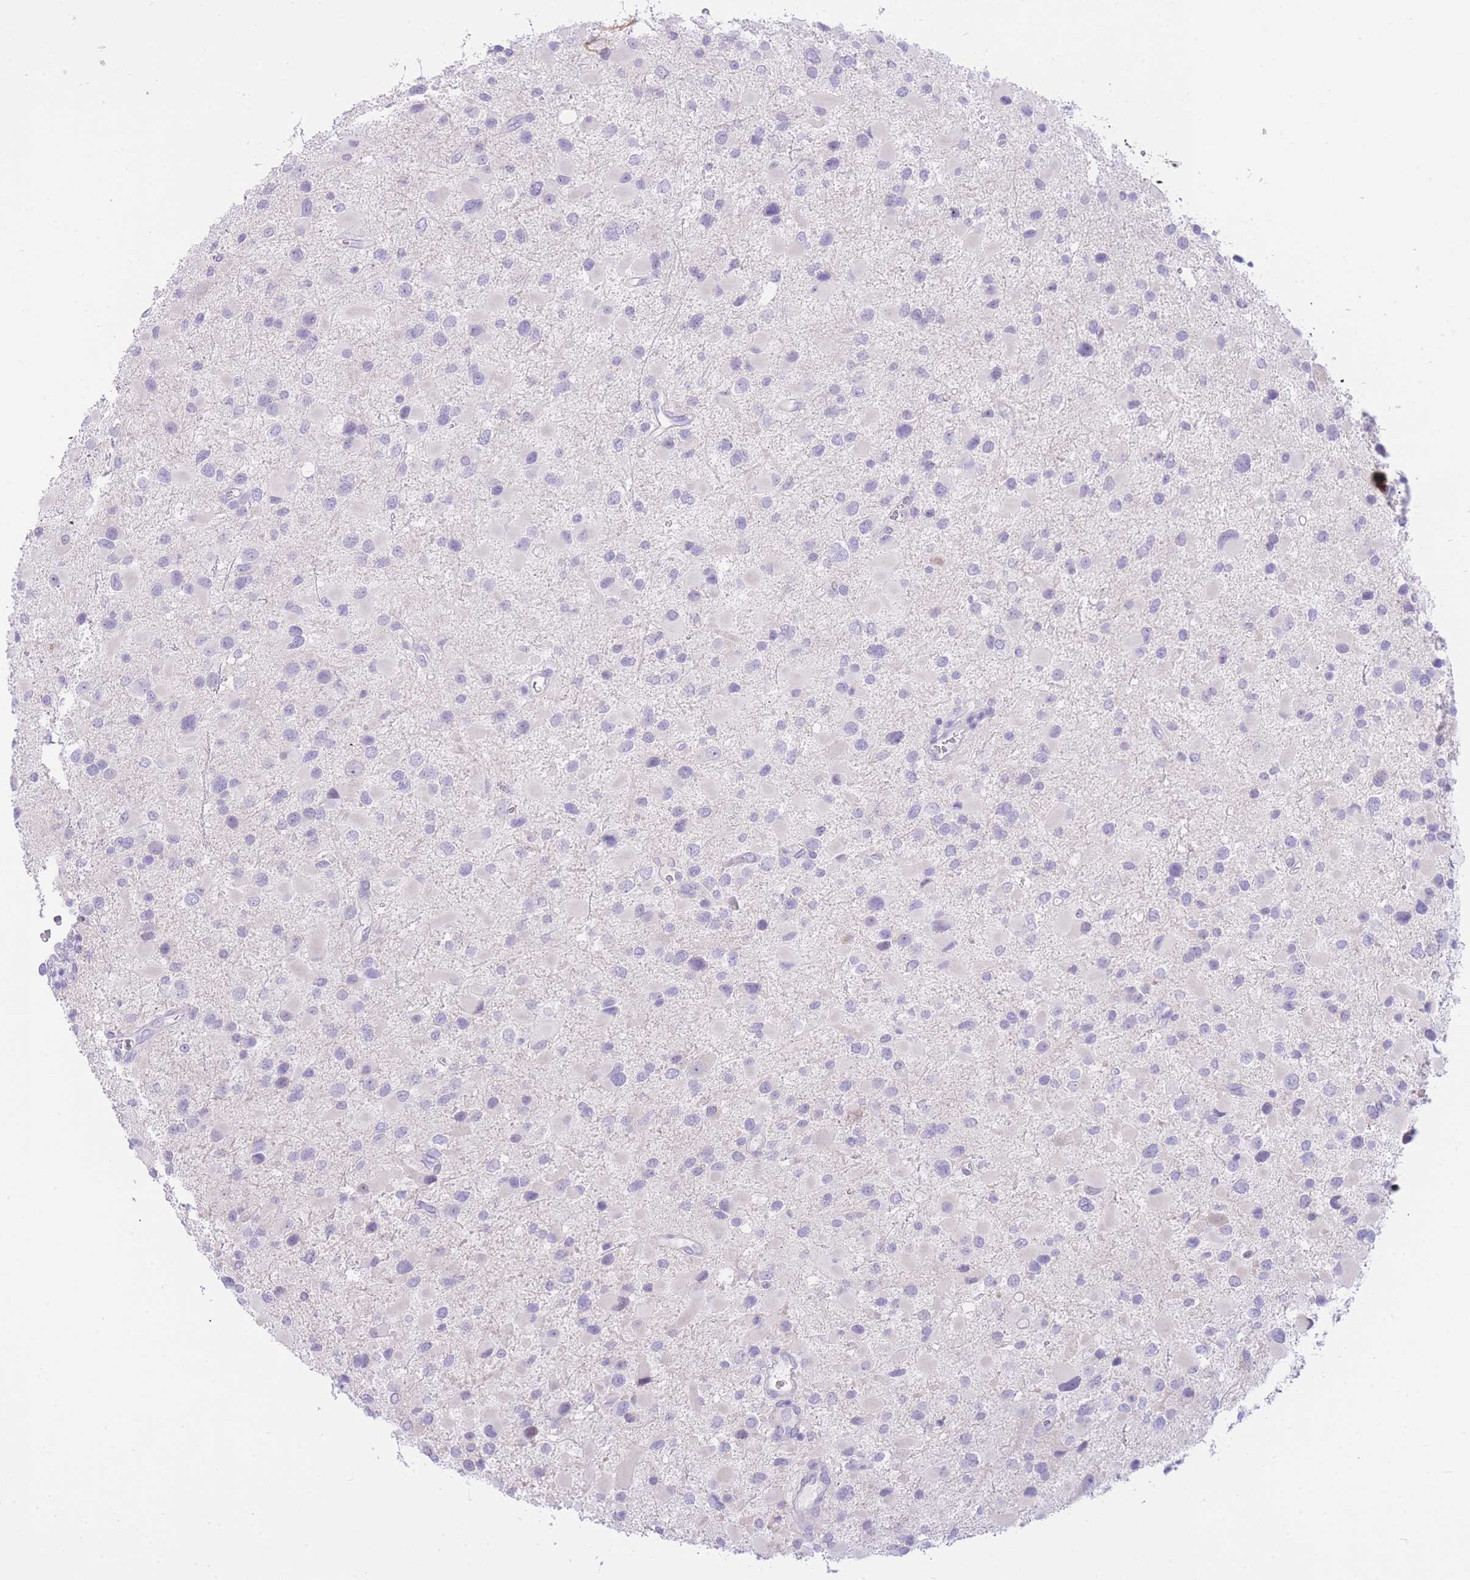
{"staining": {"intensity": "negative", "quantity": "none", "location": "none"}, "tissue": "glioma", "cell_type": "Tumor cells", "image_type": "cancer", "snomed": [{"axis": "morphology", "description": "Glioma, malignant, Low grade"}, {"axis": "topography", "description": "Brain"}], "caption": "DAB (3,3'-diaminobenzidine) immunohistochemical staining of malignant low-grade glioma exhibits no significant staining in tumor cells. The staining is performed using DAB brown chromogen with nuclei counter-stained in using hematoxylin.", "gene": "ZNF212", "patient": {"sex": "female", "age": 32}}